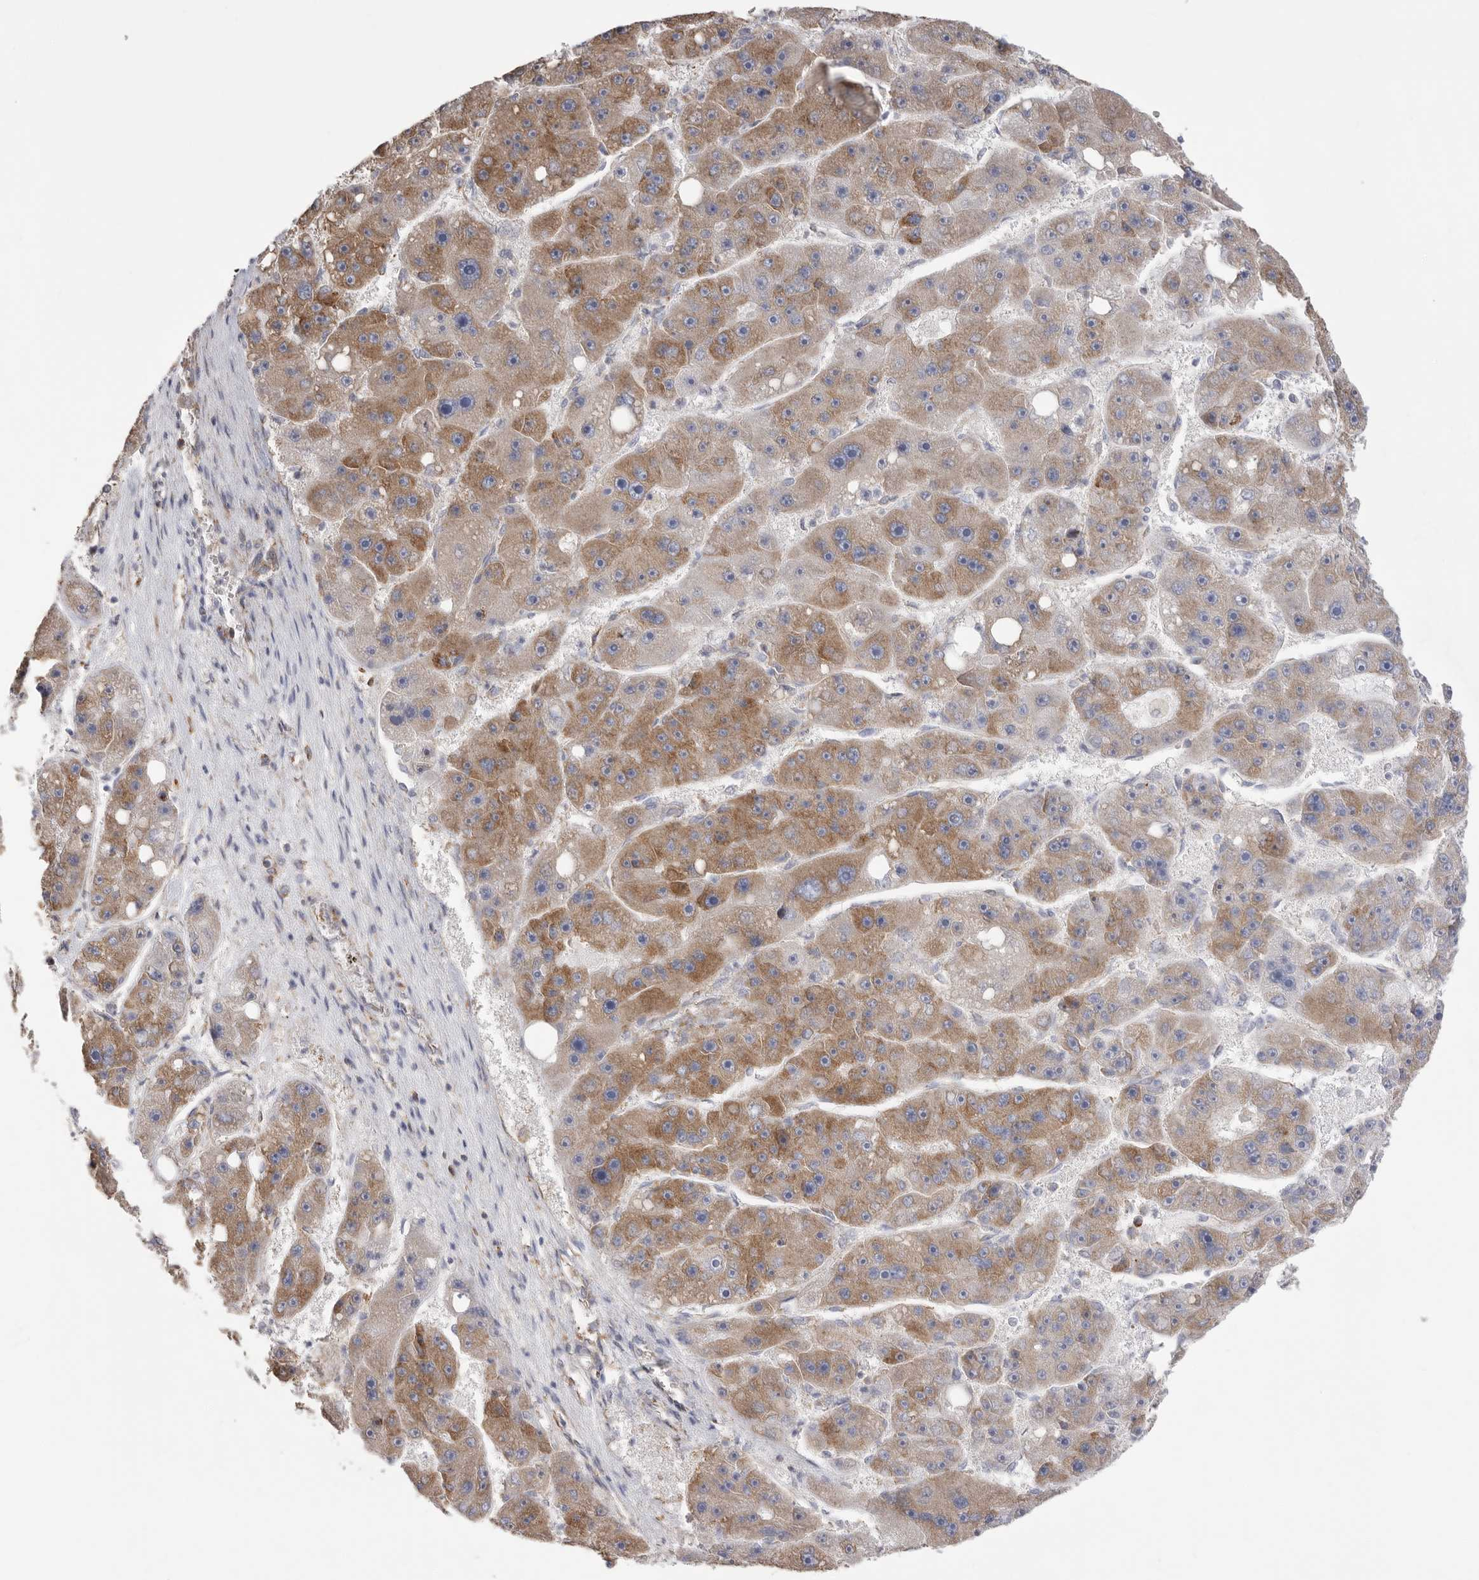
{"staining": {"intensity": "strong", "quantity": ">75%", "location": "cytoplasmic/membranous"}, "tissue": "liver cancer", "cell_type": "Tumor cells", "image_type": "cancer", "snomed": [{"axis": "morphology", "description": "Carcinoma, Hepatocellular, NOS"}, {"axis": "topography", "description": "Liver"}], "caption": "Immunohistochemical staining of hepatocellular carcinoma (liver) demonstrates strong cytoplasmic/membranous protein staining in about >75% of tumor cells. (DAB (3,3'-diaminobenzidine) = brown stain, brightfield microscopy at high magnification).", "gene": "SERBP1", "patient": {"sex": "female", "age": 61}}